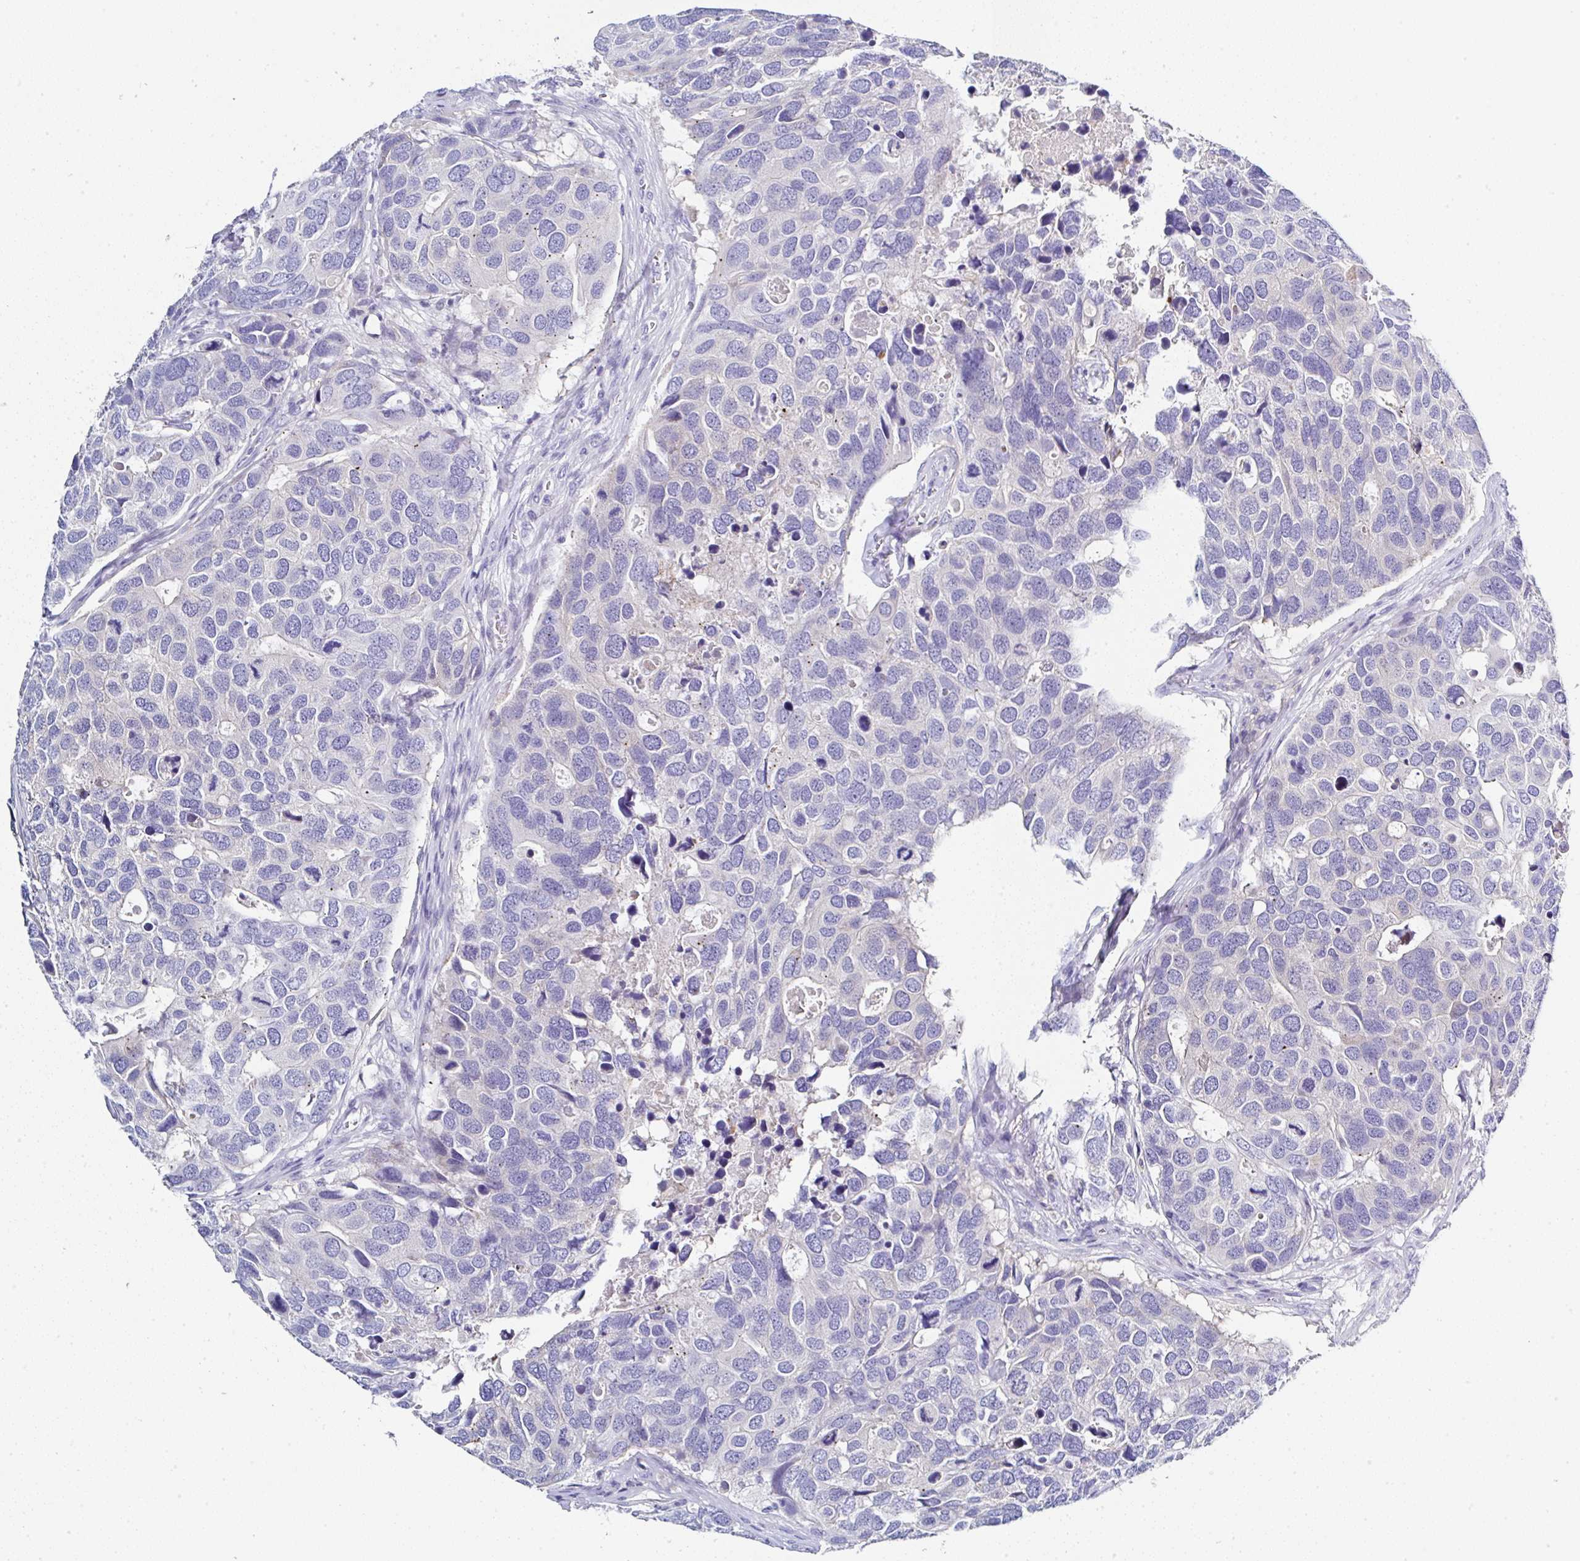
{"staining": {"intensity": "negative", "quantity": "none", "location": "none"}, "tissue": "breast cancer", "cell_type": "Tumor cells", "image_type": "cancer", "snomed": [{"axis": "morphology", "description": "Duct carcinoma"}, {"axis": "topography", "description": "Breast"}], "caption": "The immunohistochemistry (IHC) image has no significant staining in tumor cells of invasive ductal carcinoma (breast) tissue. (Stains: DAB (3,3'-diaminobenzidine) immunohistochemistry (IHC) with hematoxylin counter stain, Microscopy: brightfield microscopy at high magnification).", "gene": "PPFIA4", "patient": {"sex": "female", "age": 83}}